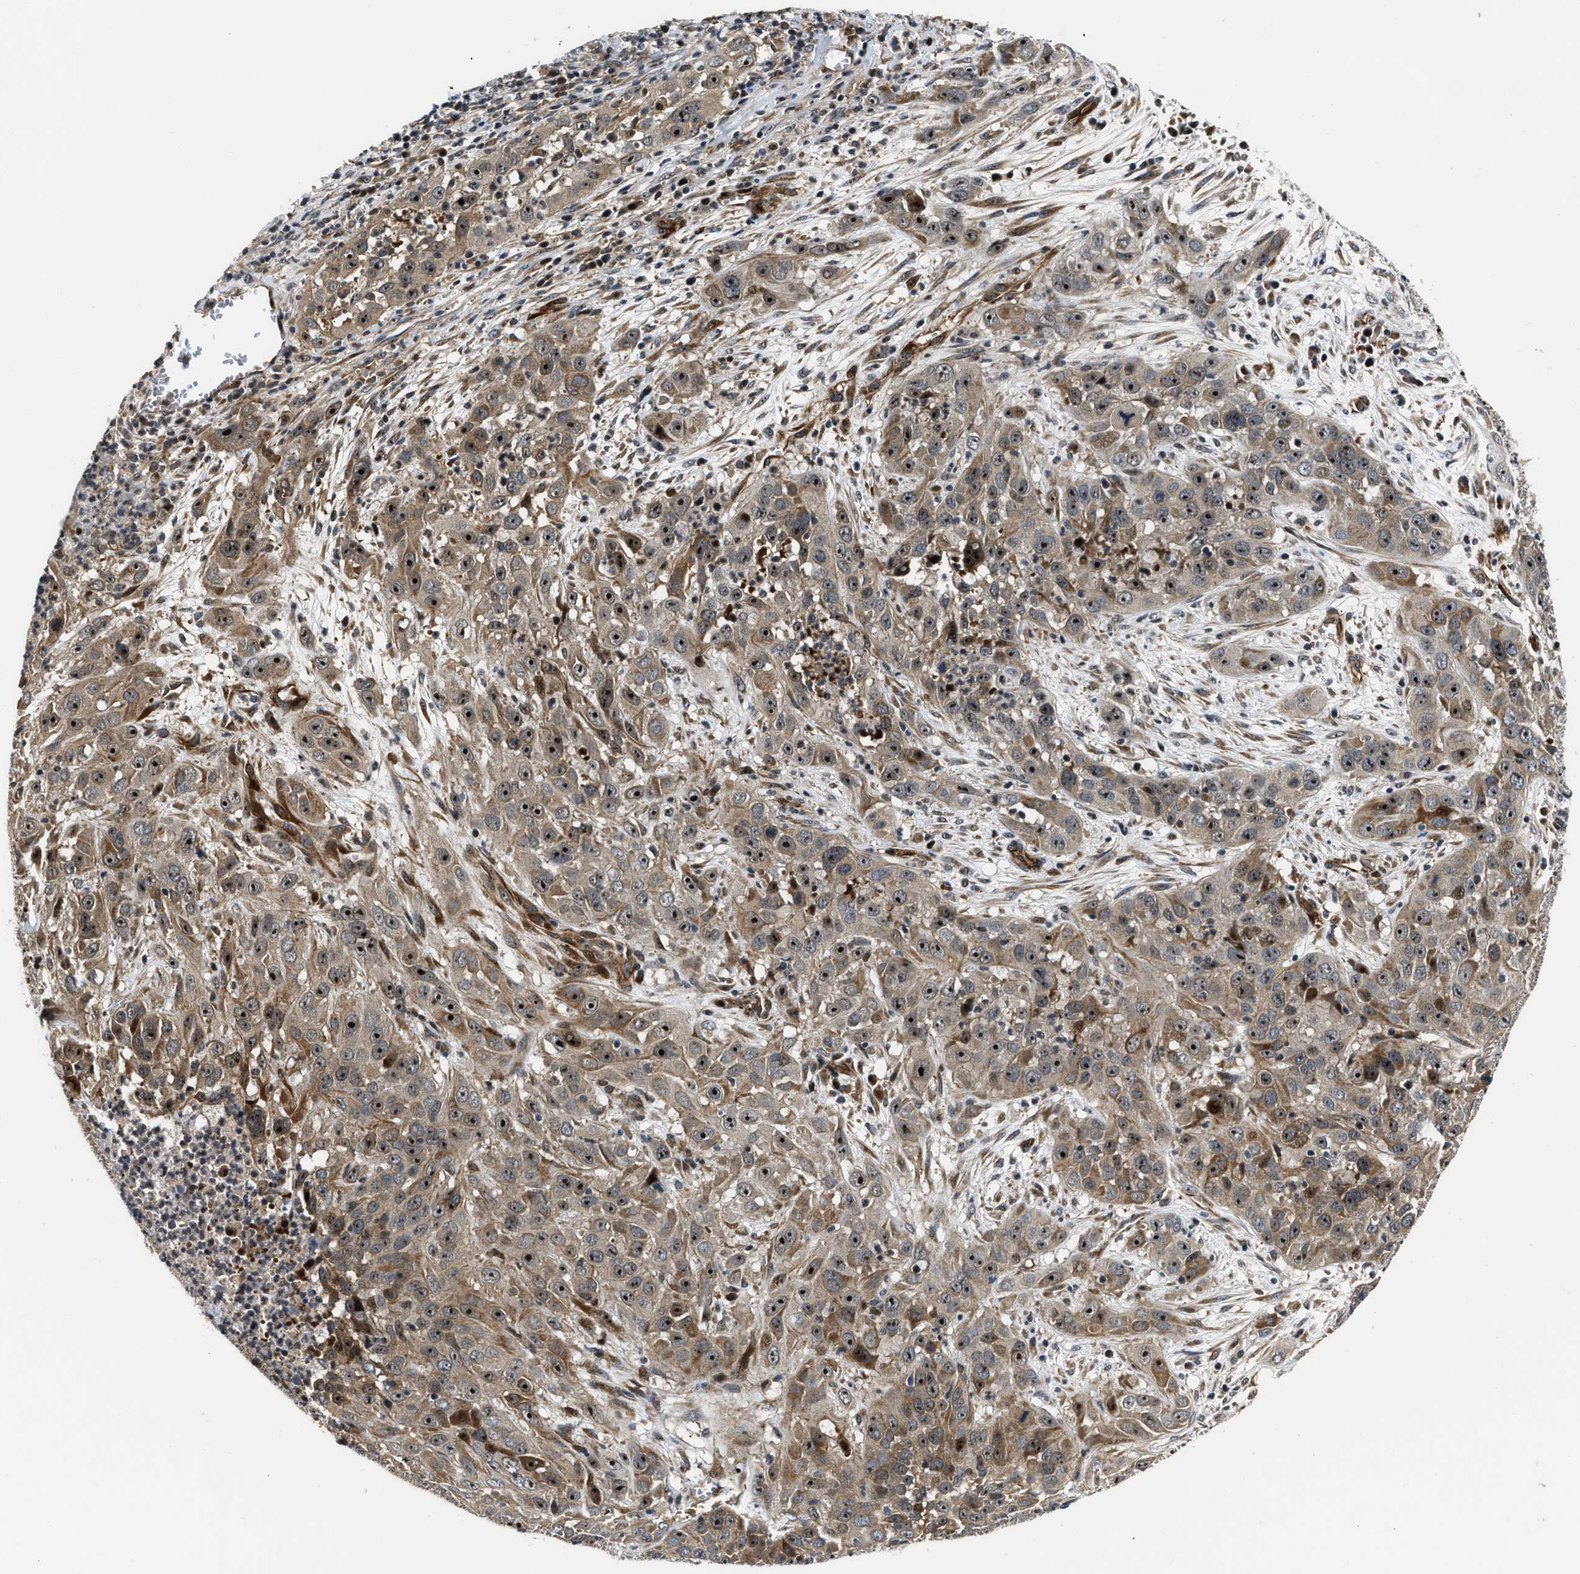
{"staining": {"intensity": "moderate", "quantity": ">75%", "location": "cytoplasmic/membranous,nuclear"}, "tissue": "cervical cancer", "cell_type": "Tumor cells", "image_type": "cancer", "snomed": [{"axis": "morphology", "description": "Squamous cell carcinoma, NOS"}, {"axis": "topography", "description": "Cervix"}], "caption": "Cervical squamous cell carcinoma was stained to show a protein in brown. There is medium levels of moderate cytoplasmic/membranous and nuclear staining in approximately >75% of tumor cells.", "gene": "ALDH3A2", "patient": {"sex": "female", "age": 32}}